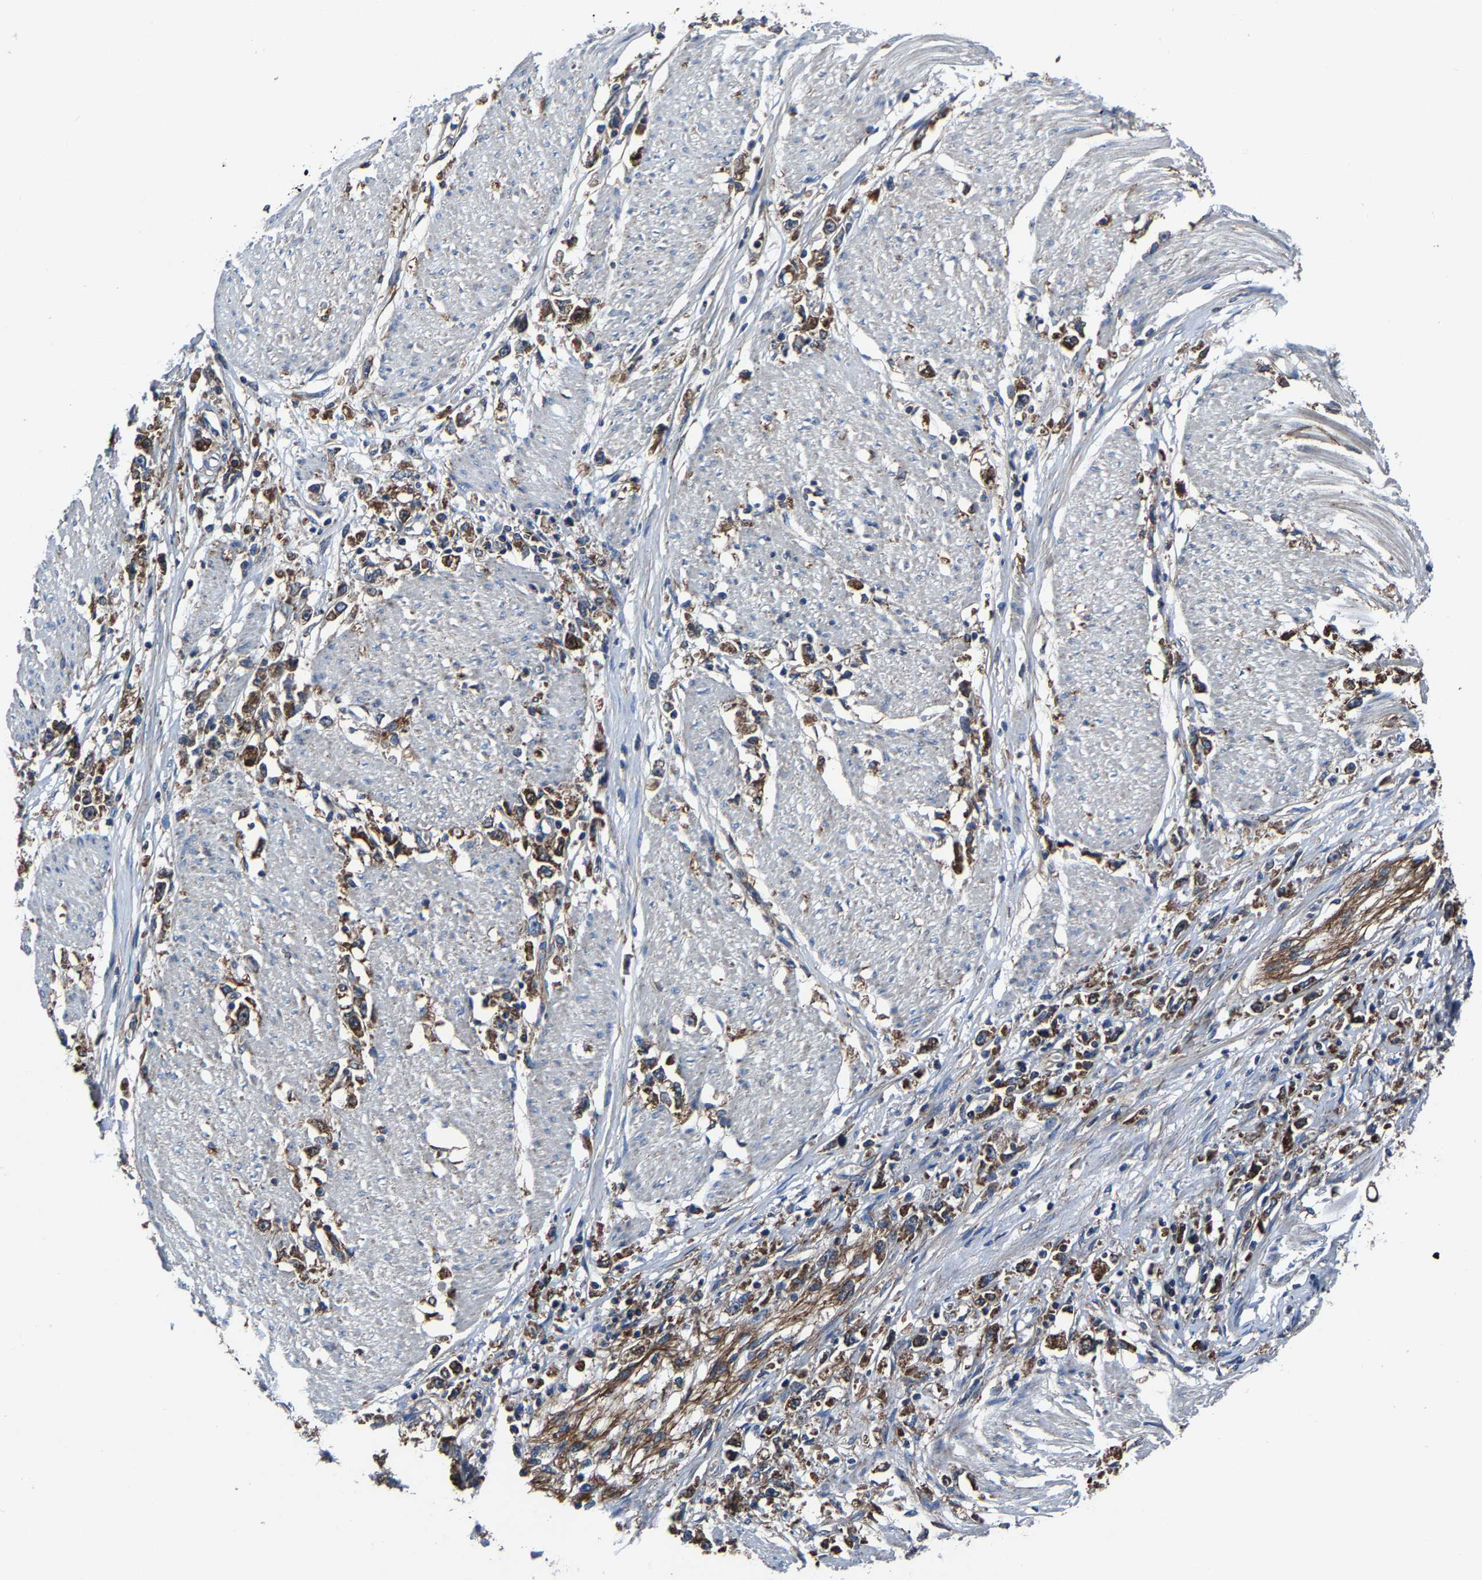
{"staining": {"intensity": "moderate", "quantity": ">75%", "location": "cytoplasmic/membranous"}, "tissue": "stomach cancer", "cell_type": "Tumor cells", "image_type": "cancer", "snomed": [{"axis": "morphology", "description": "Adenocarcinoma, NOS"}, {"axis": "topography", "description": "Stomach"}], "caption": "Protein staining displays moderate cytoplasmic/membranous expression in approximately >75% of tumor cells in stomach cancer. (DAB (3,3'-diaminobenzidine) IHC with brightfield microscopy, high magnification).", "gene": "KIAA1958", "patient": {"sex": "female", "age": 59}}